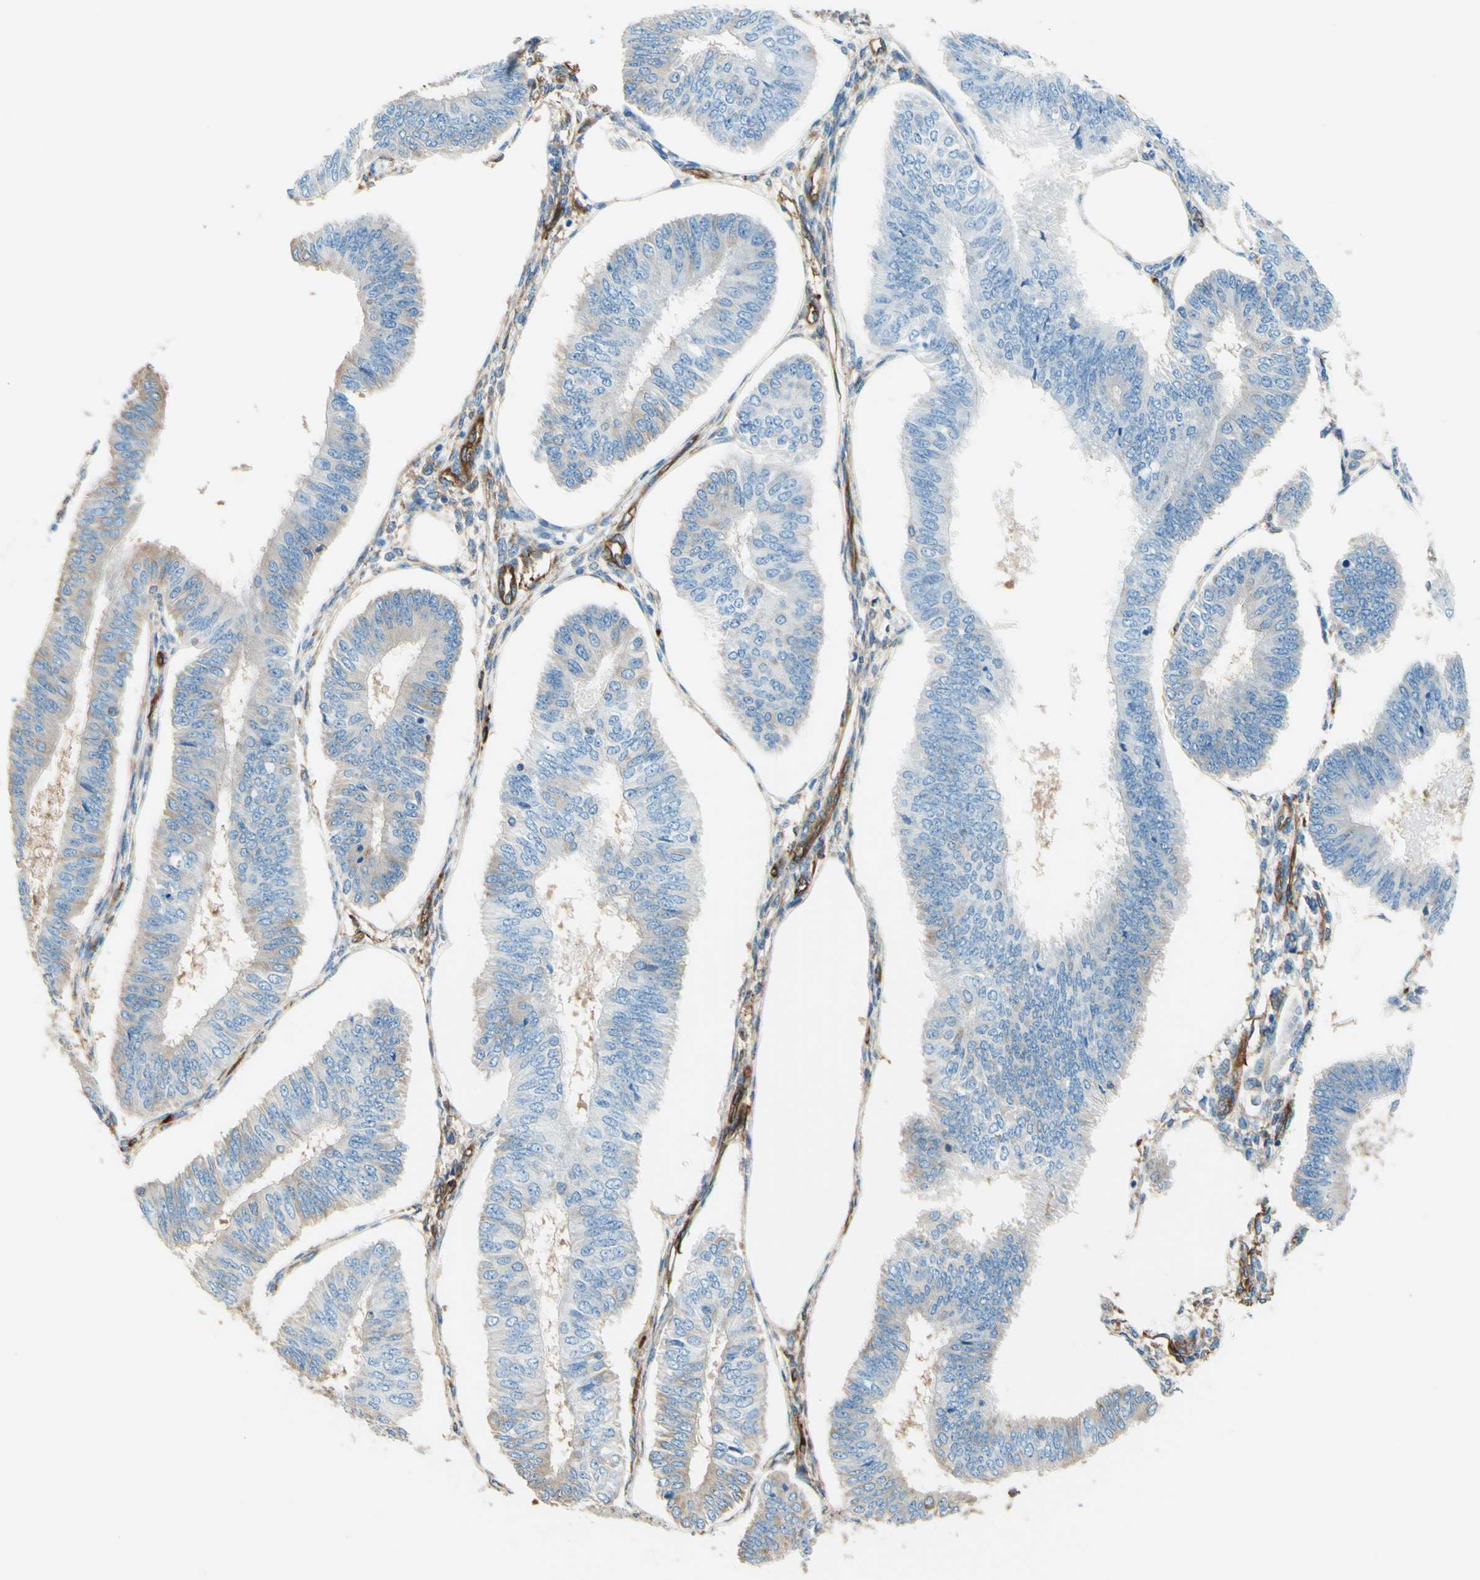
{"staining": {"intensity": "negative", "quantity": "none", "location": "none"}, "tissue": "endometrial cancer", "cell_type": "Tumor cells", "image_type": "cancer", "snomed": [{"axis": "morphology", "description": "Adenocarcinoma, NOS"}, {"axis": "topography", "description": "Endometrium"}], "caption": "Protein analysis of endometrial cancer (adenocarcinoma) exhibits no significant expression in tumor cells.", "gene": "DPYSL3", "patient": {"sex": "female", "age": 58}}